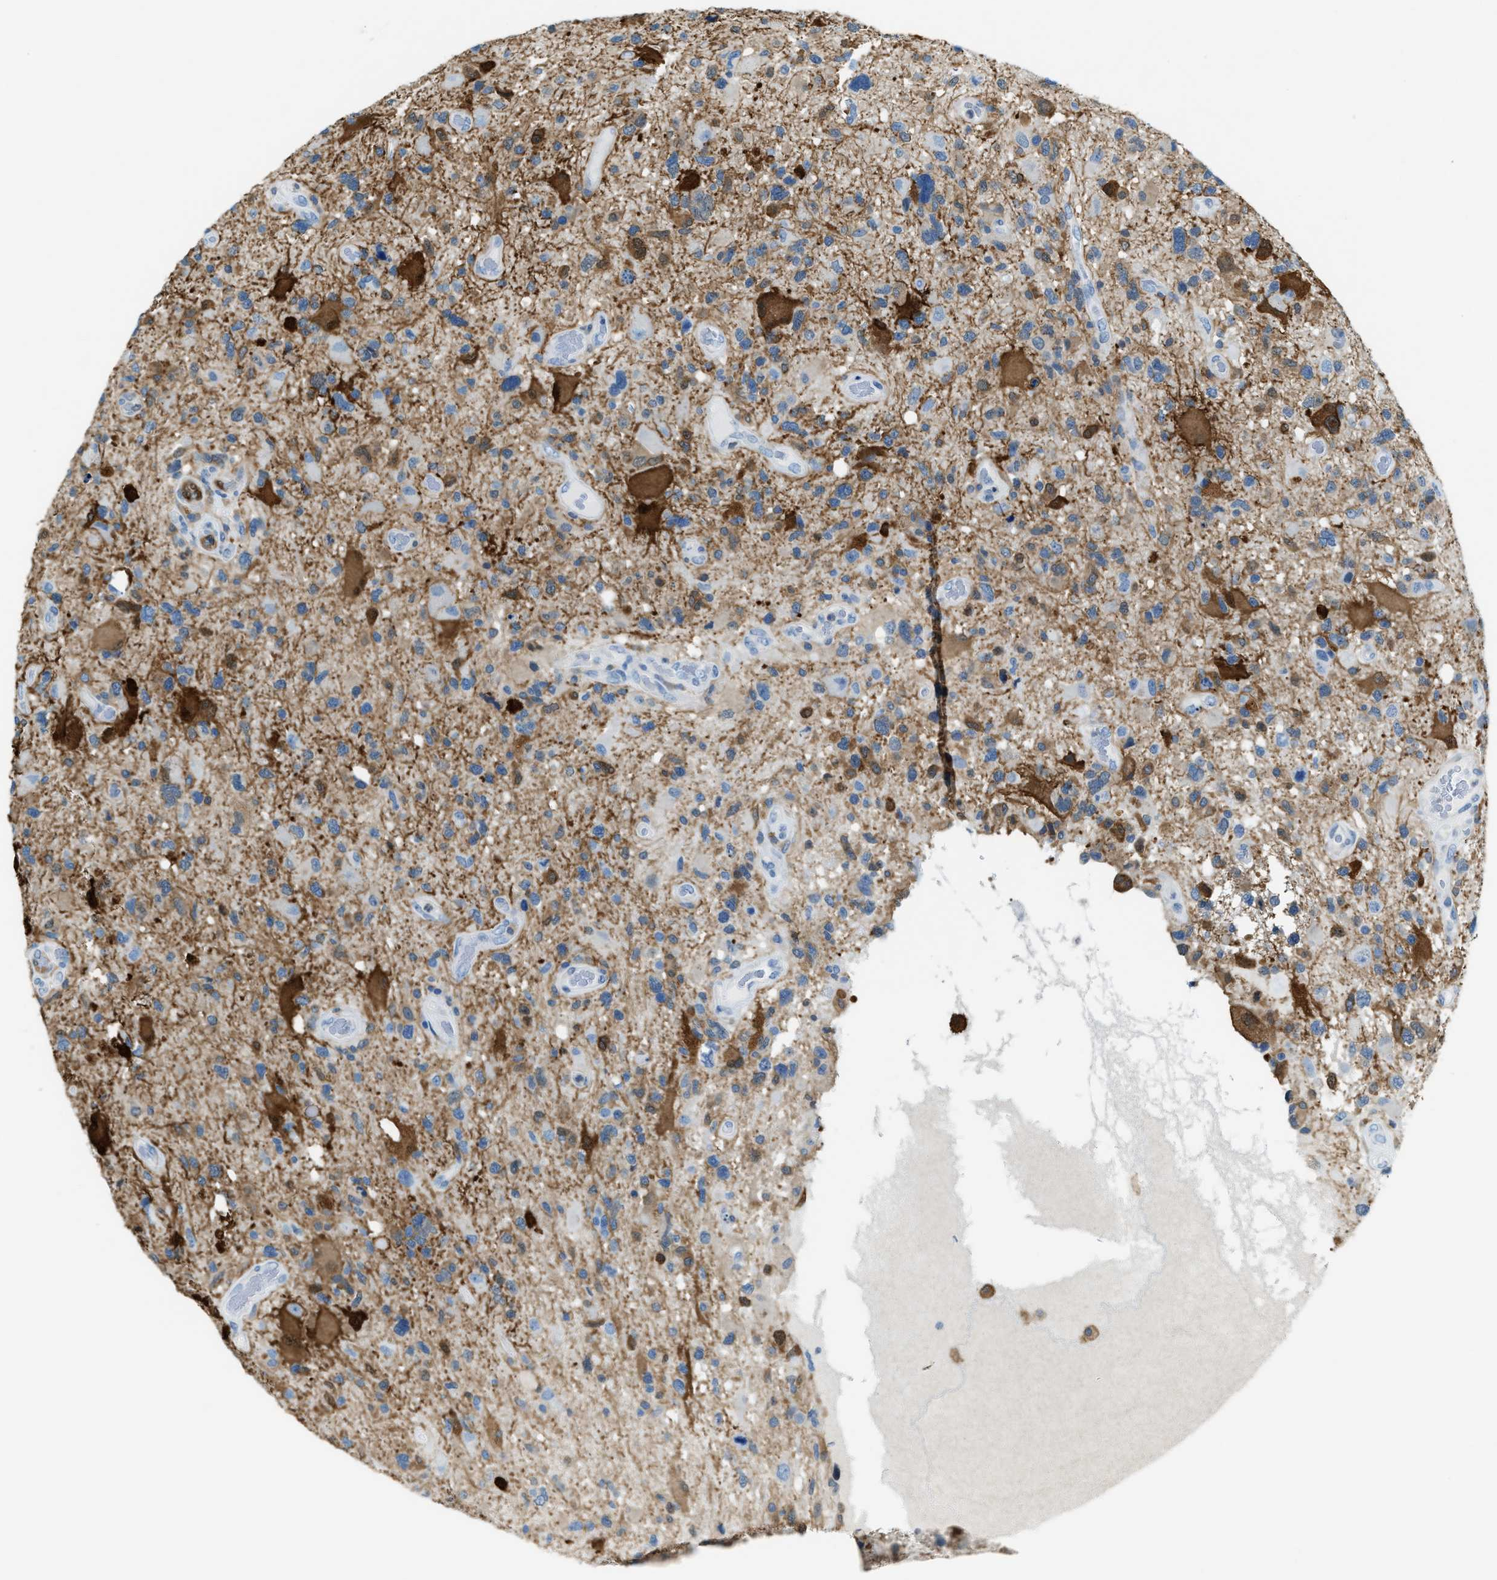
{"staining": {"intensity": "strong", "quantity": "<25%", "location": "cytoplasmic/membranous"}, "tissue": "glioma", "cell_type": "Tumor cells", "image_type": "cancer", "snomed": [{"axis": "morphology", "description": "Glioma, malignant, High grade"}, {"axis": "topography", "description": "Brain"}], "caption": "The image shows a brown stain indicating the presence of a protein in the cytoplasmic/membranous of tumor cells in glioma.", "gene": "MATCAP2", "patient": {"sex": "male", "age": 33}}